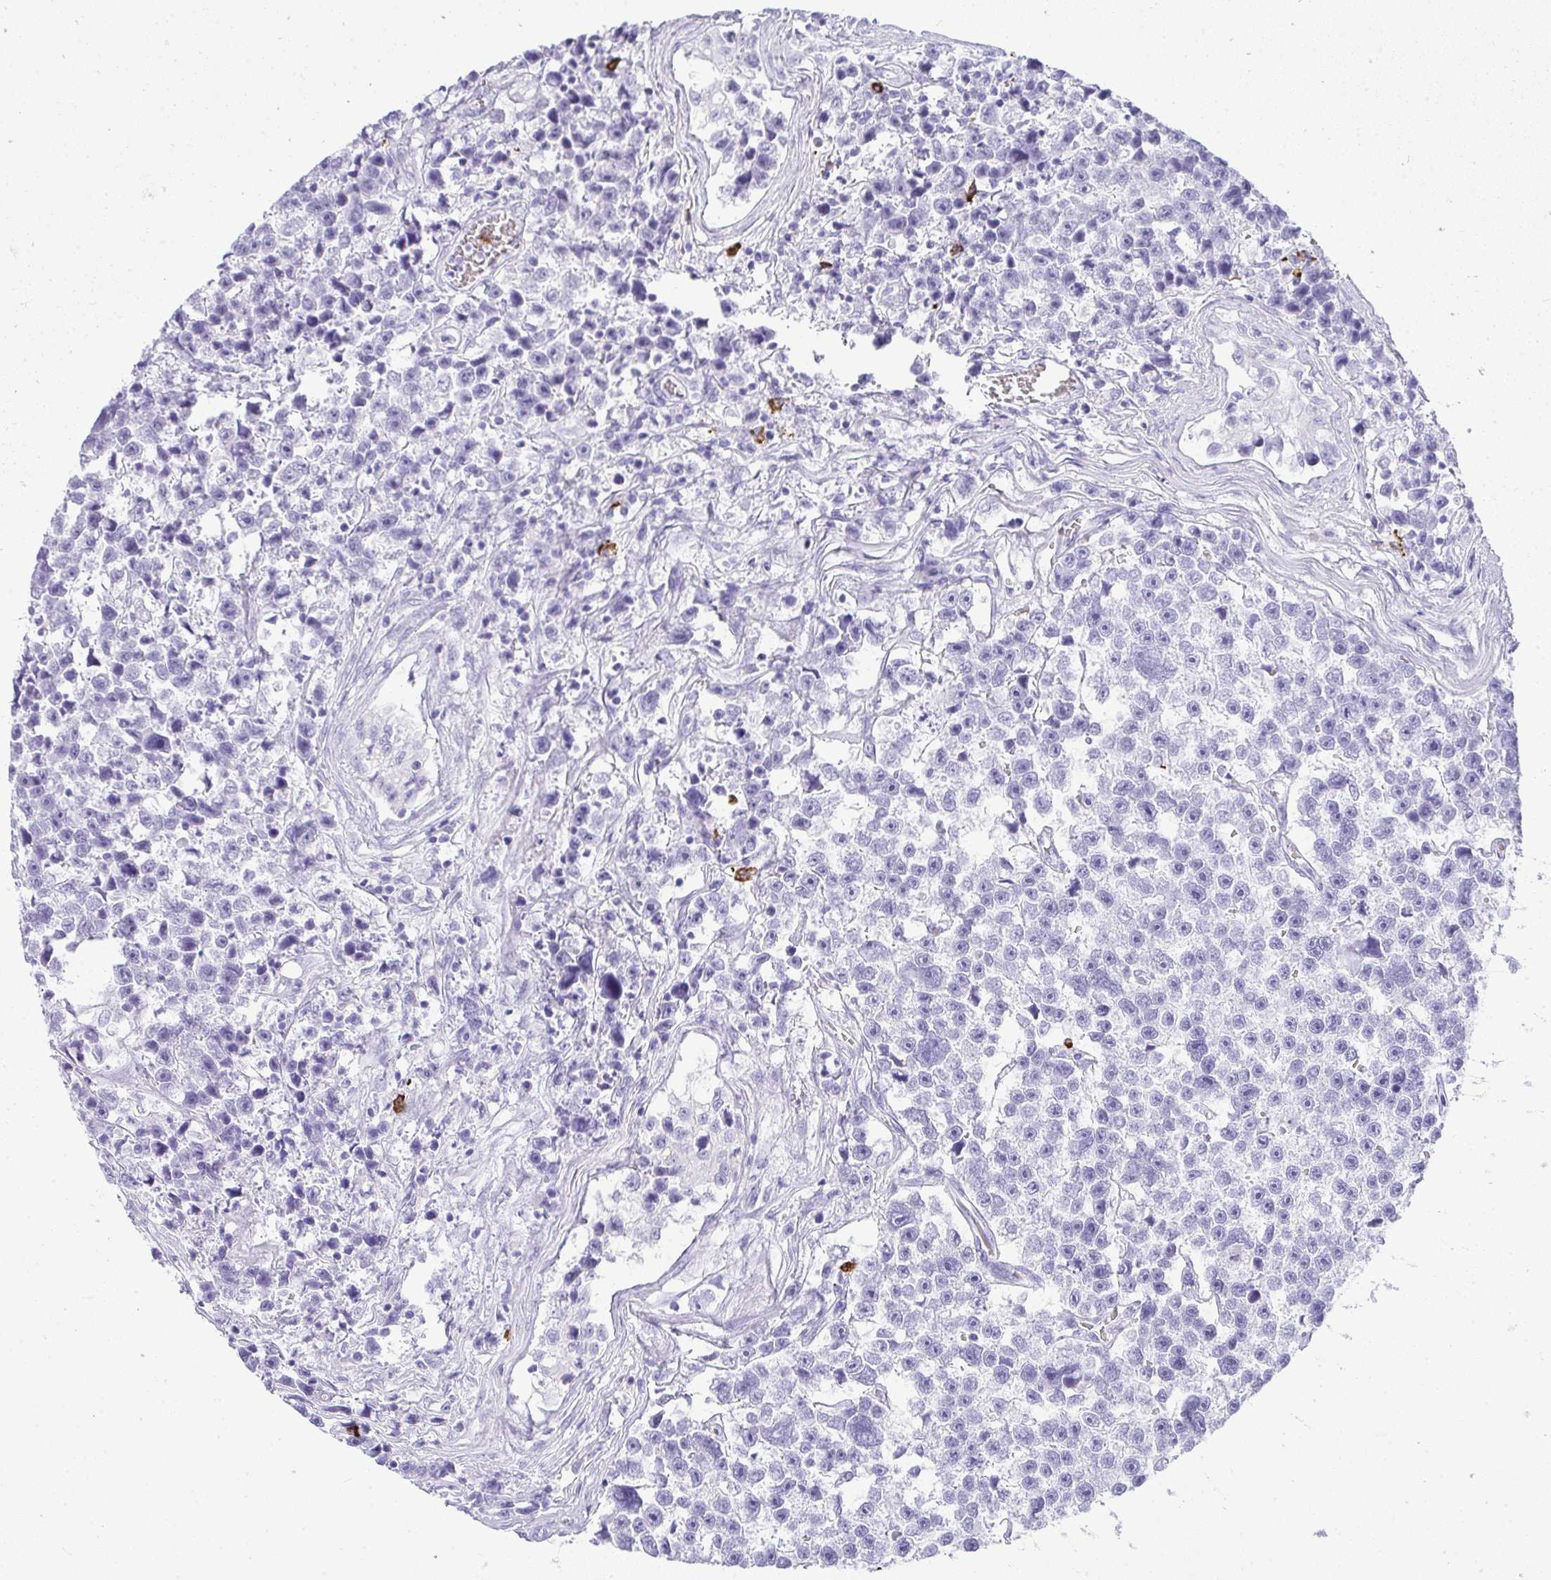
{"staining": {"intensity": "negative", "quantity": "none", "location": "none"}, "tissue": "testis cancer", "cell_type": "Tumor cells", "image_type": "cancer", "snomed": [{"axis": "morphology", "description": "Seminoma, NOS"}, {"axis": "topography", "description": "Testis"}], "caption": "DAB (3,3'-diaminobenzidine) immunohistochemical staining of human seminoma (testis) displays no significant expression in tumor cells.", "gene": "CDADC1", "patient": {"sex": "male", "age": 26}}